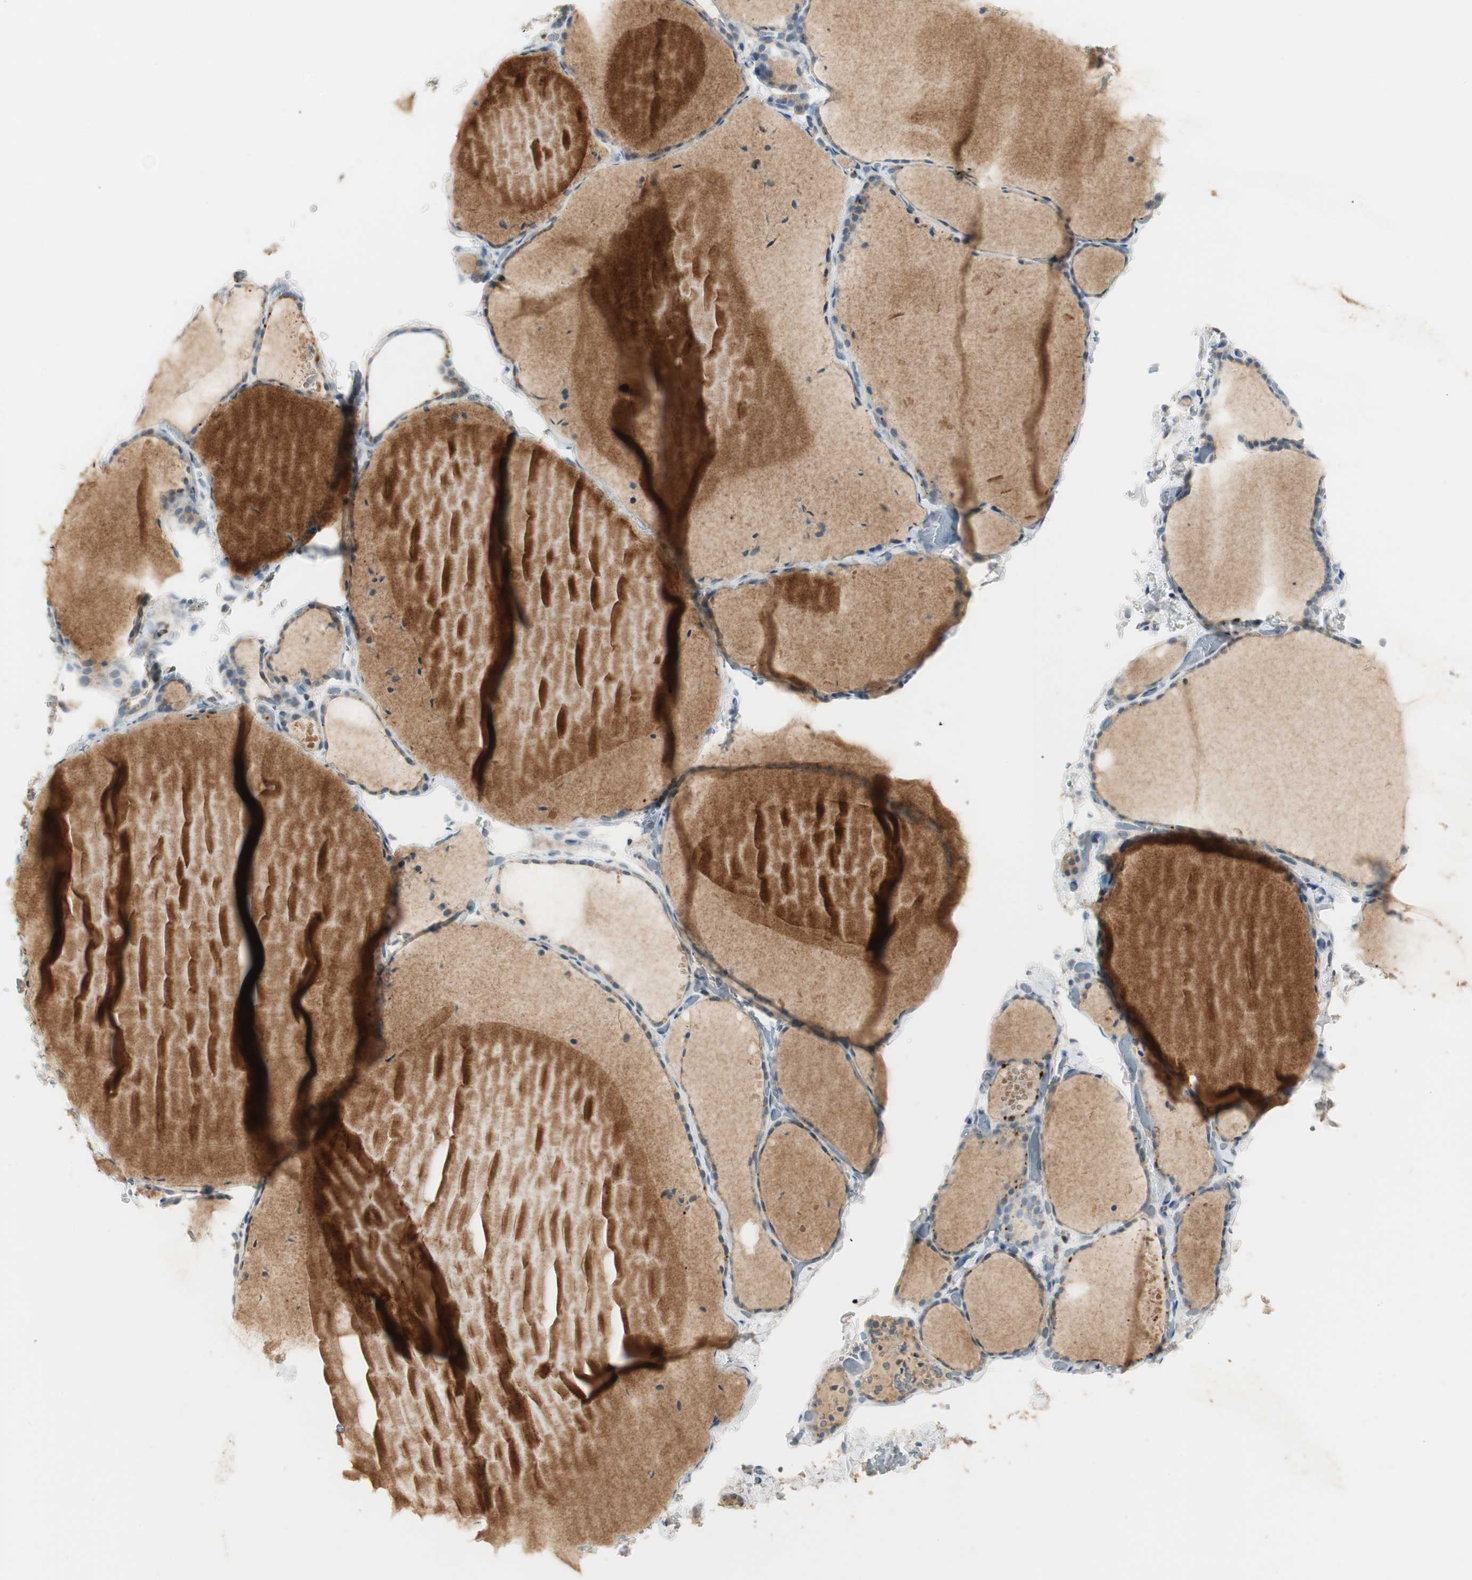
{"staining": {"intensity": "weak", "quantity": "25%-75%", "location": "cytoplasmic/membranous"}, "tissue": "thyroid gland", "cell_type": "Glandular cells", "image_type": "normal", "snomed": [{"axis": "morphology", "description": "Normal tissue, NOS"}, {"axis": "topography", "description": "Thyroid gland"}], "caption": "Protein analysis of normal thyroid gland displays weak cytoplasmic/membranous positivity in about 25%-75% of glandular cells. Nuclei are stained in blue.", "gene": "RUNX2", "patient": {"sex": "female", "age": 22}}